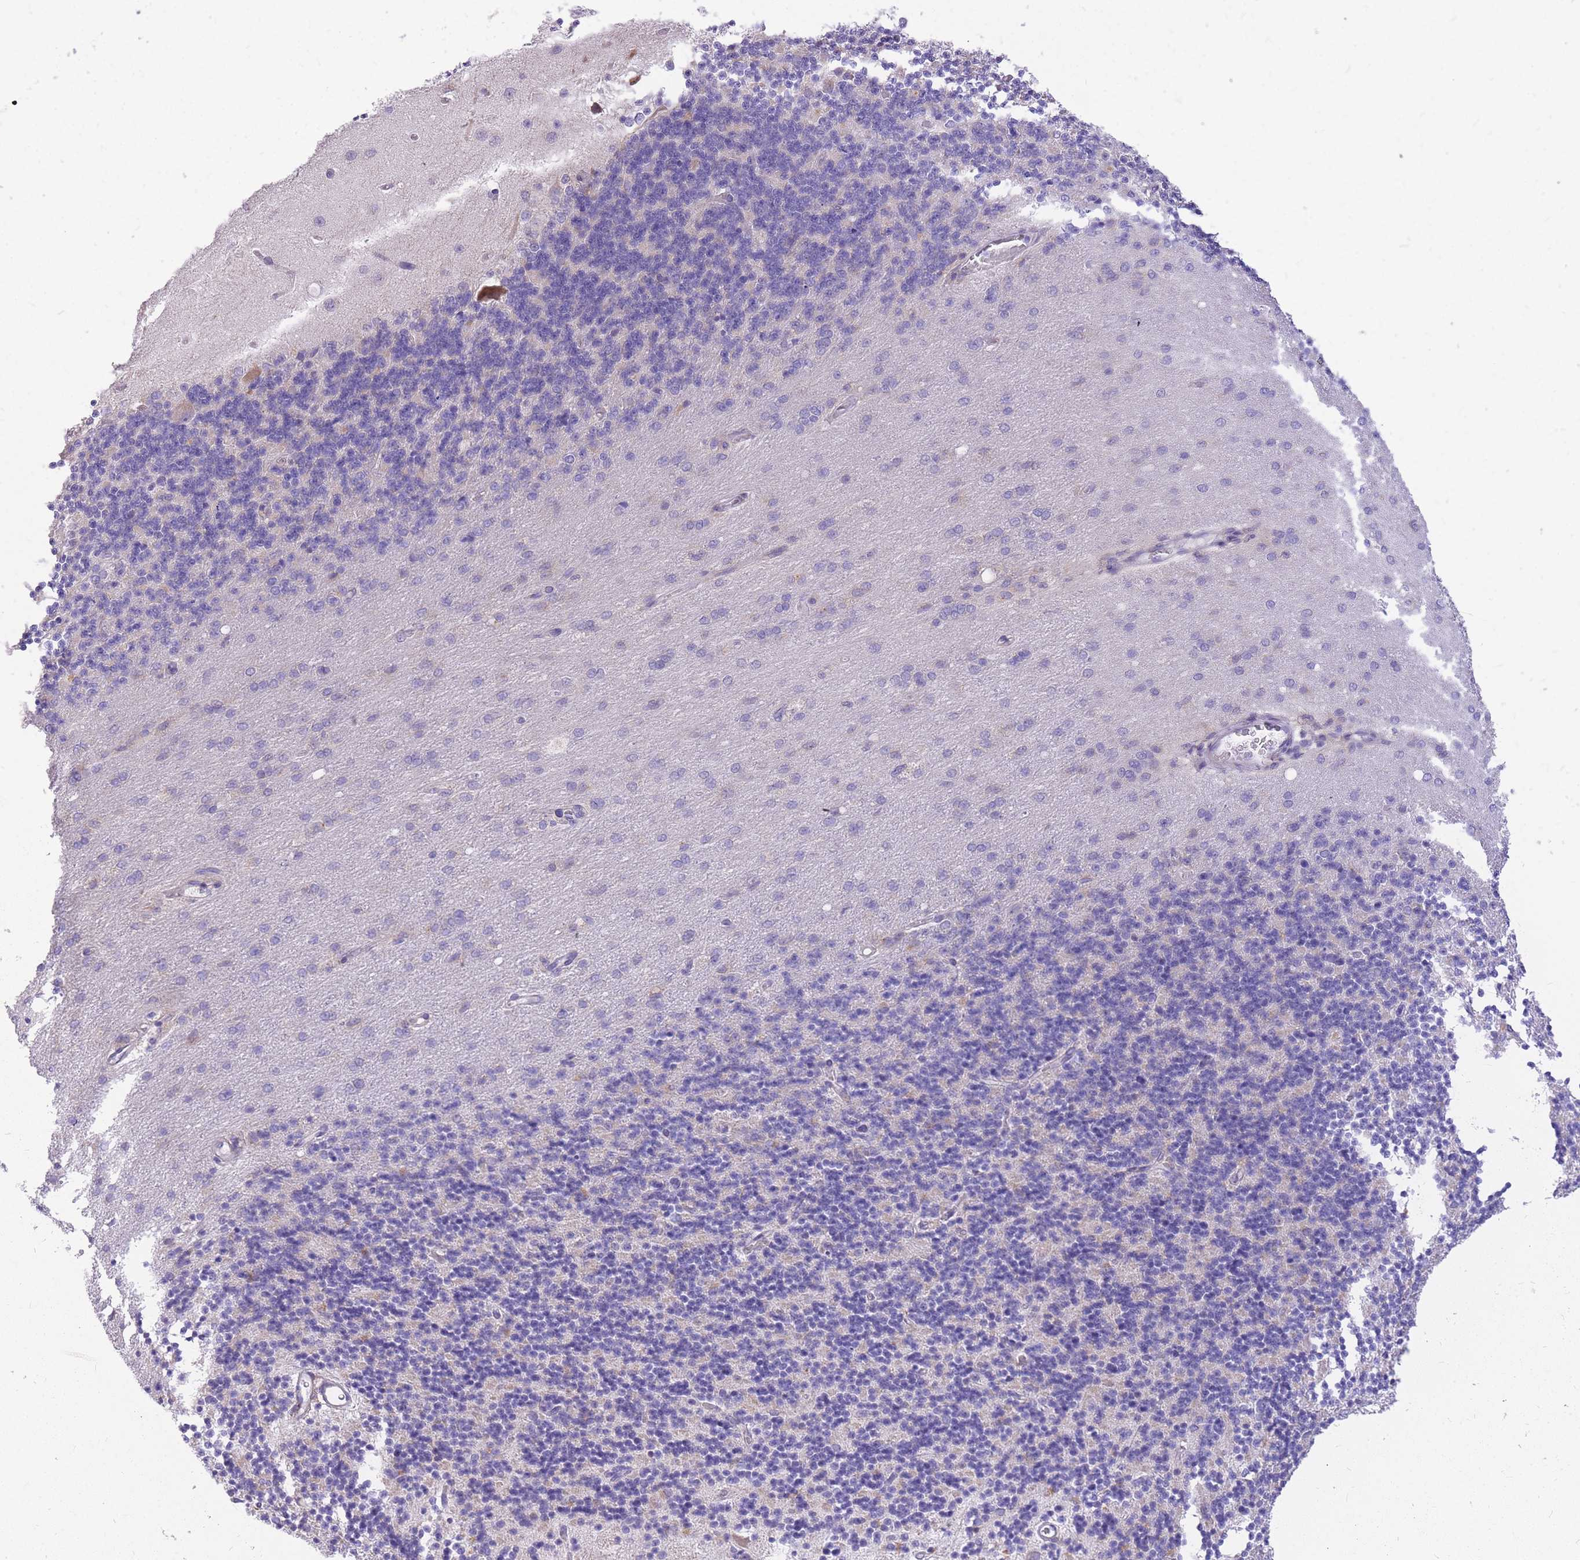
{"staining": {"intensity": "negative", "quantity": "none", "location": "none"}, "tissue": "cerebellum", "cell_type": "Cells in granular layer", "image_type": "normal", "snomed": [{"axis": "morphology", "description": "Normal tissue, NOS"}, {"axis": "topography", "description": "Cerebellum"}], "caption": "Immunohistochemistry of normal cerebellum demonstrates no staining in cells in granular layer.", "gene": "TOPAZ1", "patient": {"sex": "female", "age": 29}}